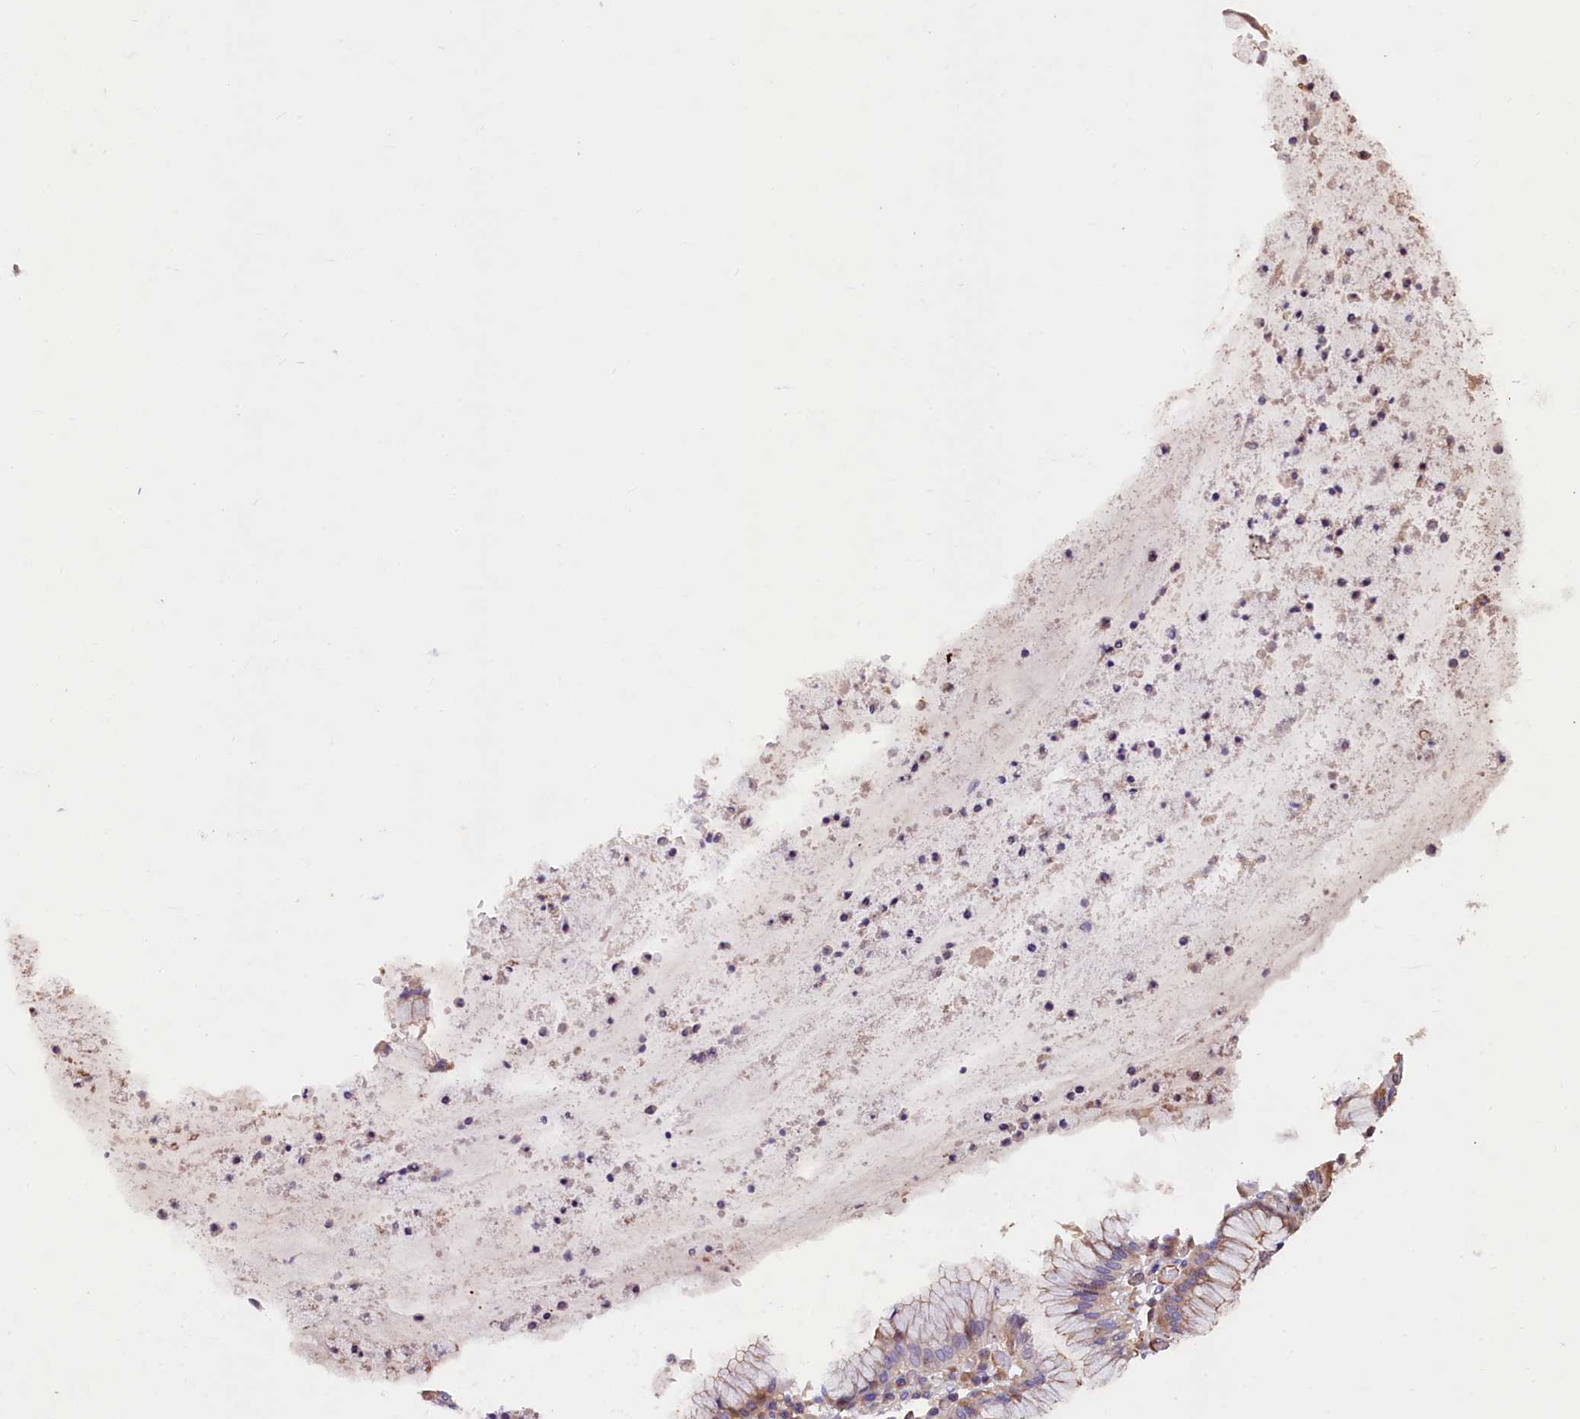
{"staining": {"intensity": "moderate", "quantity": "<25%", "location": "cytoplasmic/membranous"}, "tissue": "stomach", "cell_type": "Glandular cells", "image_type": "normal", "snomed": [{"axis": "morphology", "description": "Normal tissue, NOS"}, {"axis": "topography", "description": "Stomach"}], "caption": "A low amount of moderate cytoplasmic/membranous expression is appreciated in approximately <25% of glandular cells in benign stomach.", "gene": "KLHDC4", "patient": {"sex": "male", "age": 55}}